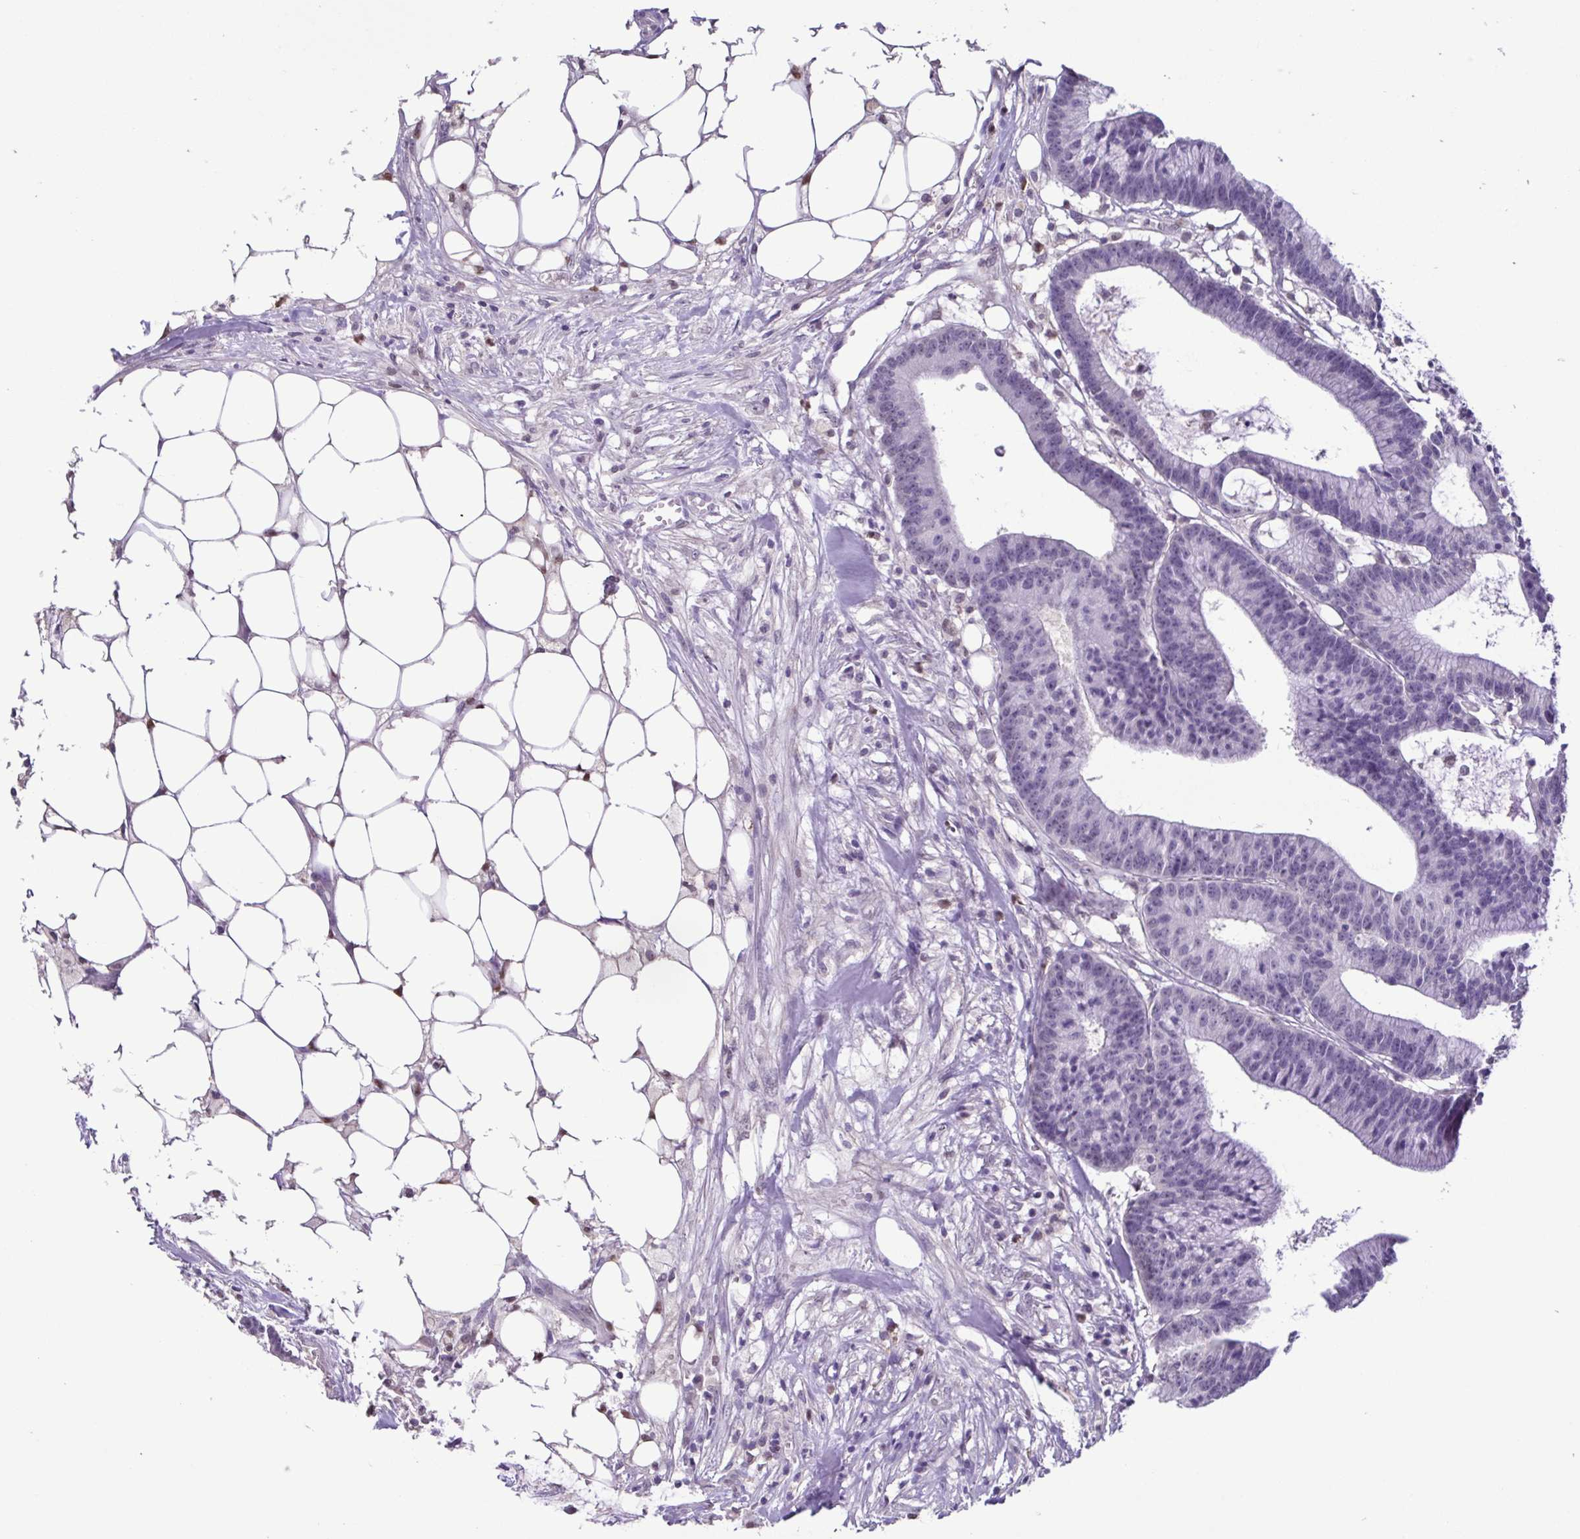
{"staining": {"intensity": "negative", "quantity": "none", "location": "none"}, "tissue": "colorectal cancer", "cell_type": "Tumor cells", "image_type": "cancer", "snomed": [{"axis": "morphology", "description": "Adenocarcinoma, NOS"}, {"axis": "topography", "description": "Colon"}], "caption": "Tumor cells are negative for protein expression in human colorectal cancer. (DAB (3,3'-diaminobenzidine) immunohistochemistry (IHC) visualized using brightfield microscopy, high magnification).", "gene": "ACTRT3", "patient": {"sex": "female", "age": 78}}